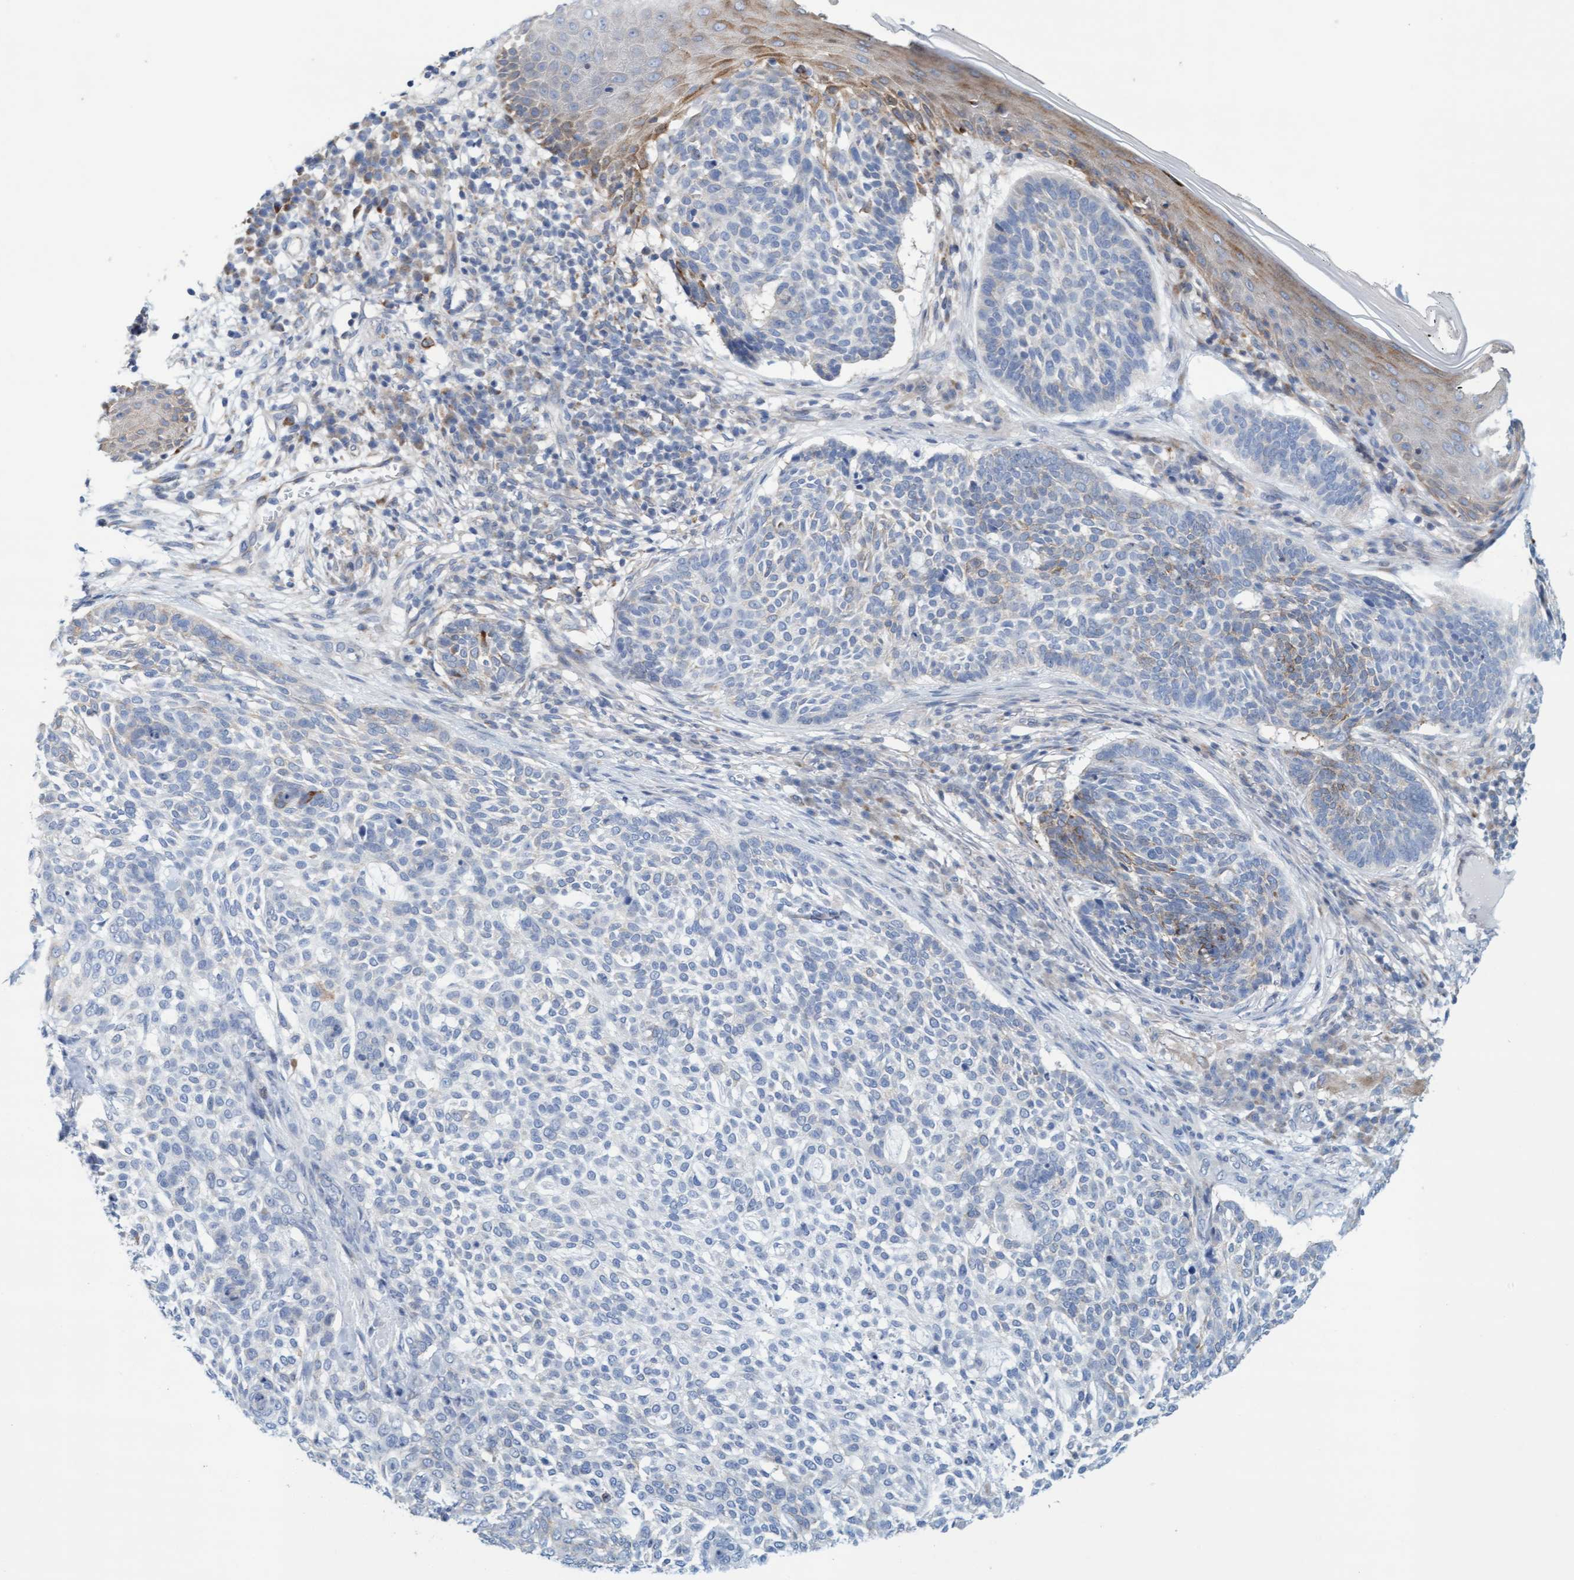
{"staining": {"intensity": "weak", "quantity": "<25%", "location": "cytoplasmic/membranous"}, "tissue": "skin cancer", "cell_type": "Tumor cells", "image_type": "cancer", "snomed": [{"axis": "morphology", "description": "Basal cell carcinoma"}, {"axis": "topography", "description": "Skin"}], "caption": "Tumor cells are negative for brown protein staining in skin cancer. (DAB (3,3'-diaminobenzidine) immunohistochemistry visualized using brightfield microscopy, high magnification).", "gene": "SLC28A3", "patient": {"sex": "female", "age": 64}}